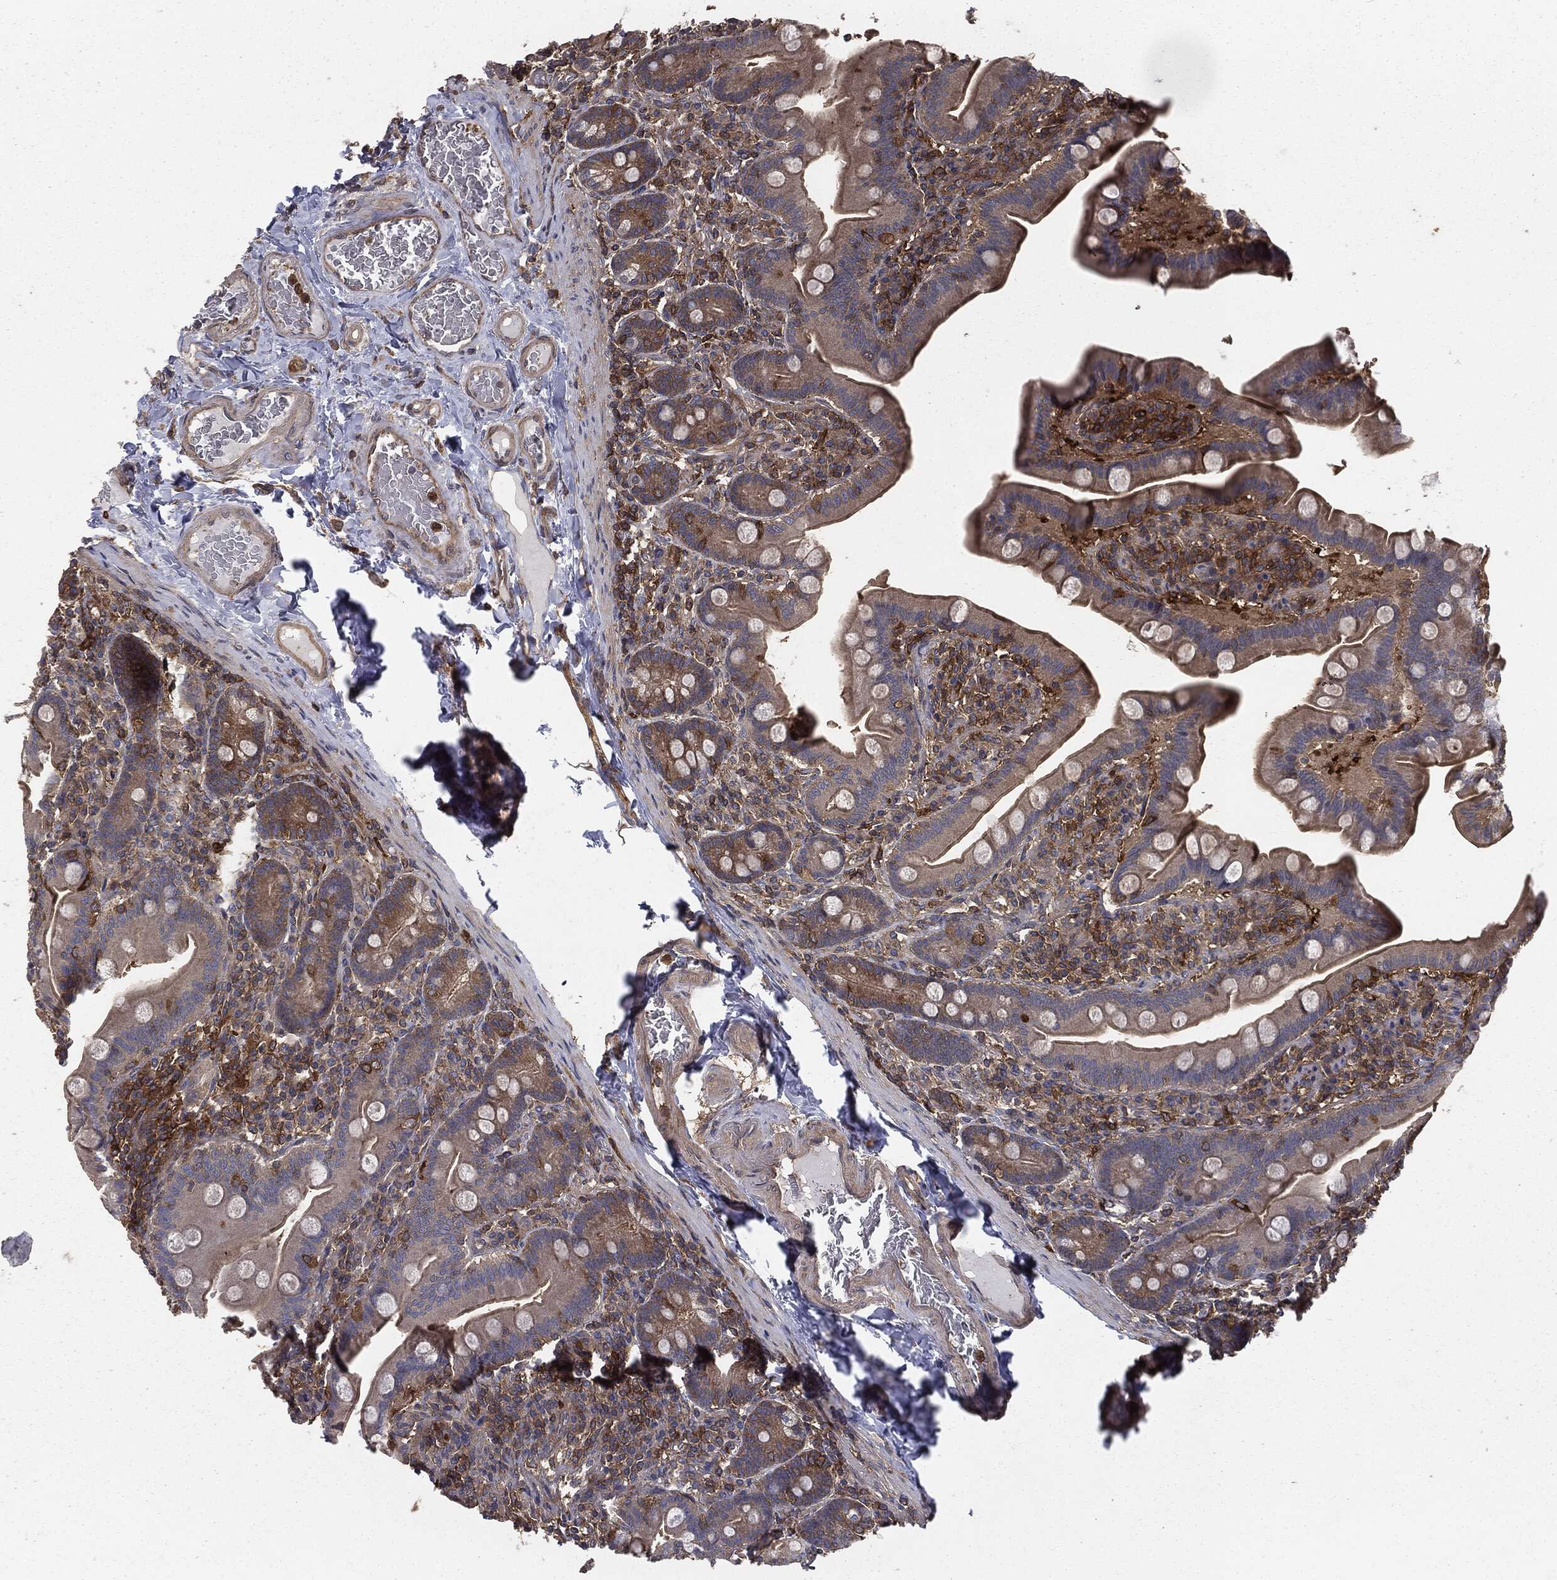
{"staining": {"intensity": "moderate", "quantity": ">75%", "location": "cytoplasmic/membranous"}, "tissue": "small intestine", "cell_type": "Glandular cells", "image_type": "normal", "snomed": [{"axis": "morphology", "description": "Normal tissue, NOS"}, {"axis": "topography", "description": "Small intestine"}], "caption": "Immunohistochemical staining of normal small intestine displays medium levels of moderate cytoplasmic/membranous staining in approximately >75% of glandular cells. Using DAB (3,3'-diaminobenzidine) (brown) and hematoxylin (blue) stains, captured at high magnification using brightfield microscopy.", "gene": "GNB5", "patient": {"sex": "male", "age": 66}}